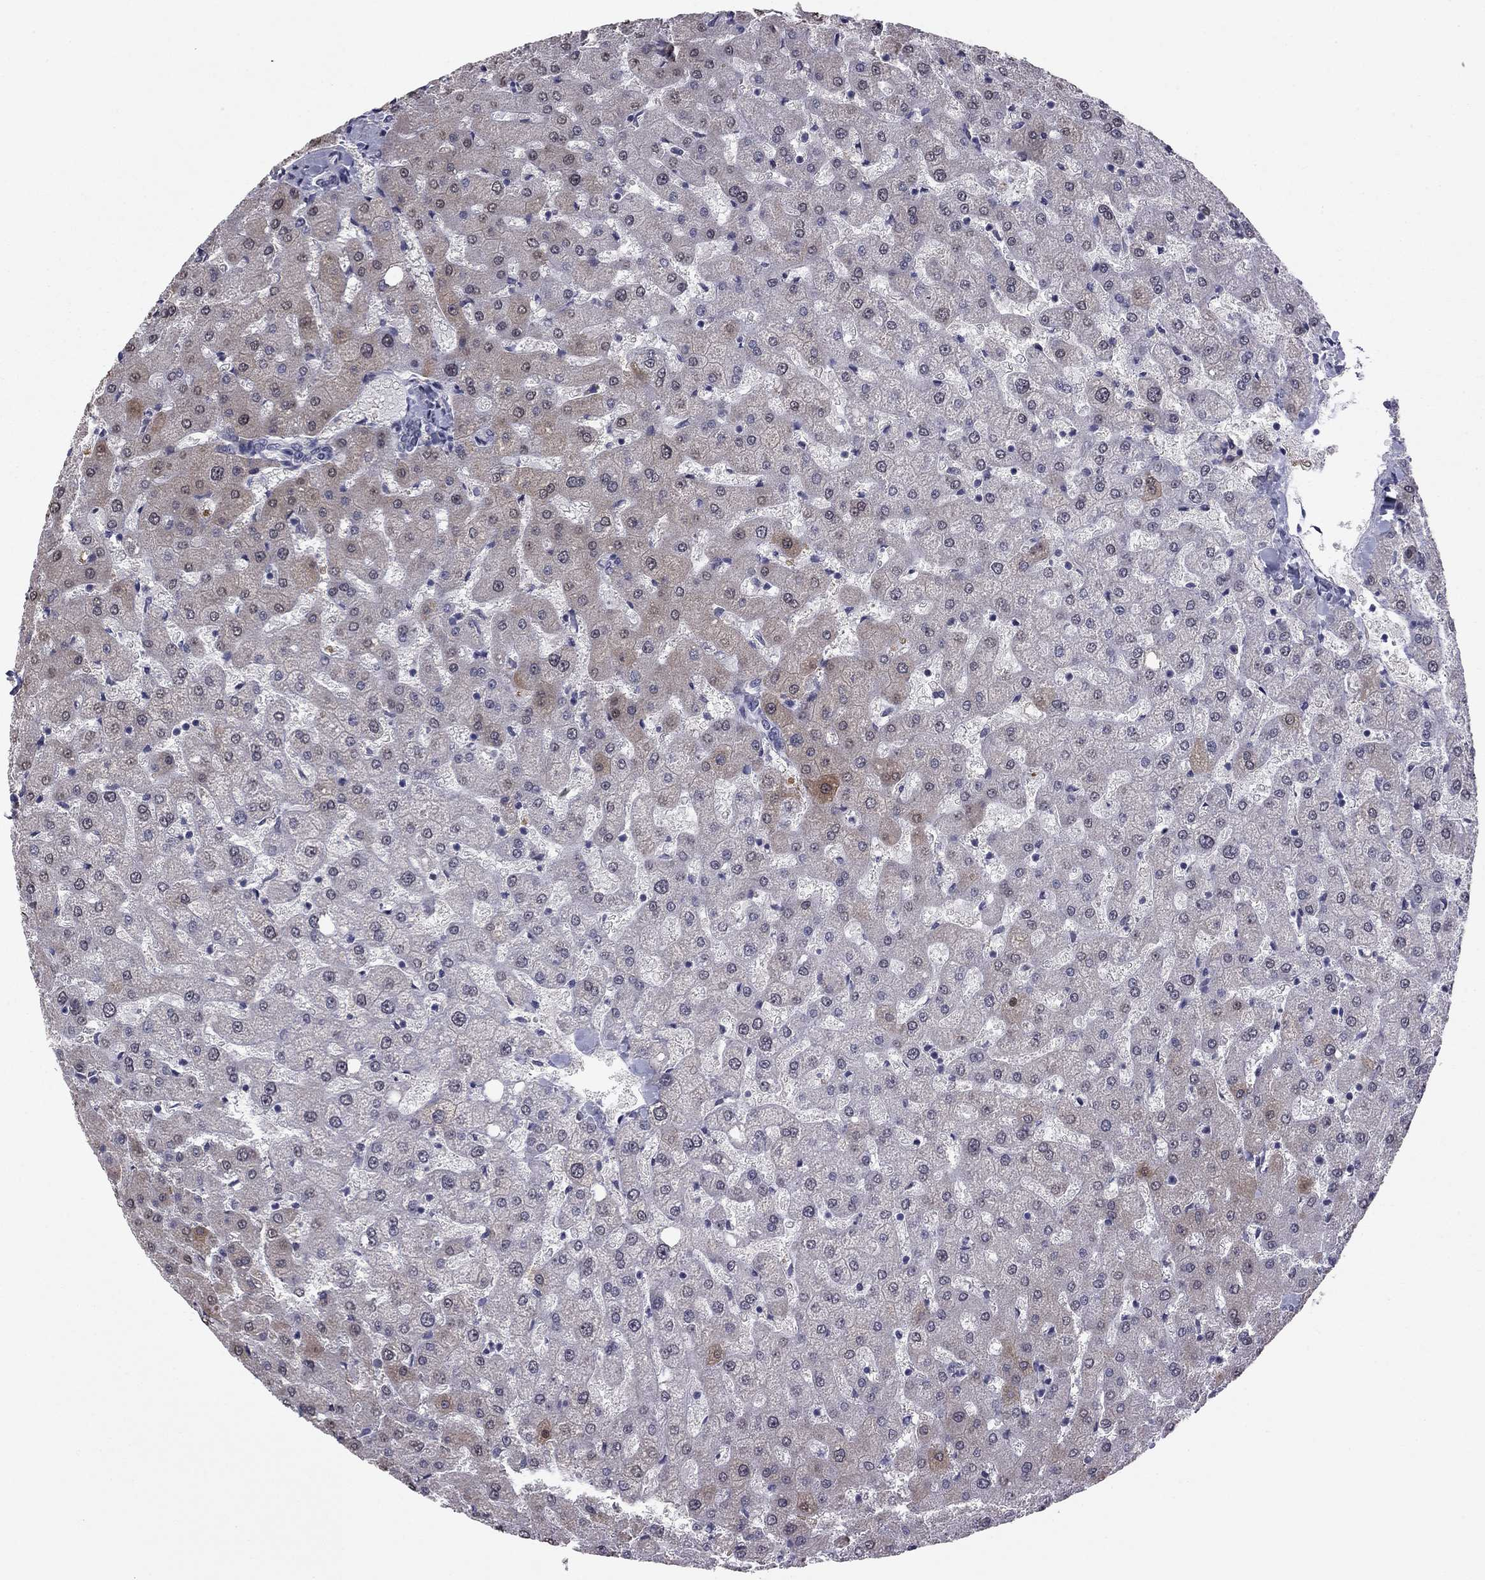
{"staining": {"intensity": "negative", "quantity": "none", "location": "none"}, "tissue": "liver", "cell_type": "Cholangiocytes", "image_type": "normal", "snomed": [{"axis": "morphology", "description": "Normal tissue, NOS"}, {"axis": "topography", "description": "Liver"}], "caption": "DAB immunohistochemical staining of unremarkable human liver exhibits no significant positivity in cholangiocytes.", "gene": "PRRT2", "patient": {"sex": "female", "age": 50}}